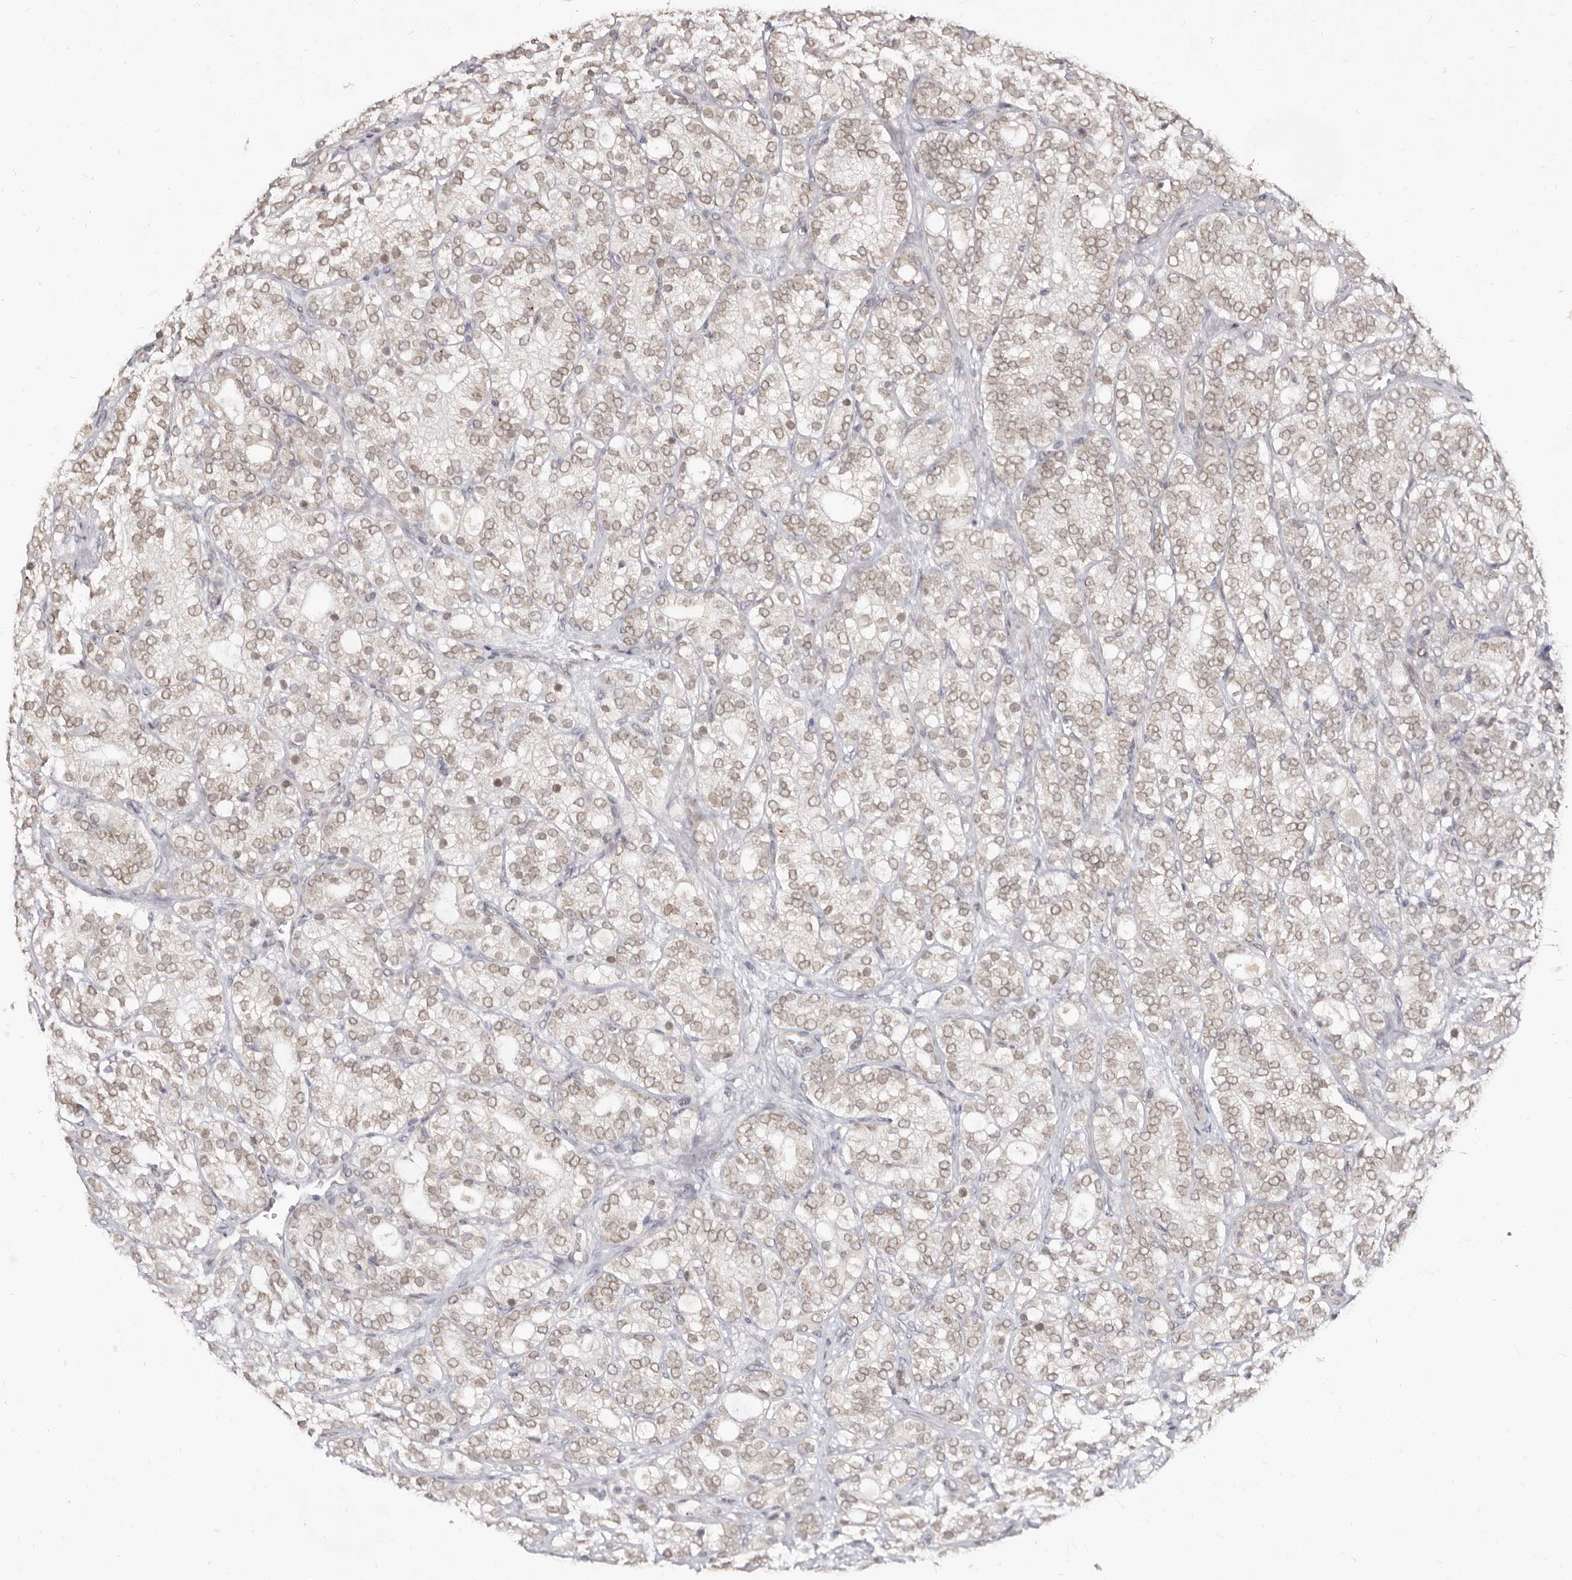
{"staining": {"intensity": "weak", "quantity": ">75%", "location": "nuclear"}, "tissue": "prostate cancer", "cell_type": "Tumor cells", "image_type": "cancer", "snomed": [{"axis": "morphology", "description": "Adenocarcinoma, High grade"}, {"axis": "topography", "description": "Prostate"}], "caption": "High-grade adenocarcinoma (prostate) tissue reveals weak nuclear positivity in about >75% of tumor cells Using DAB (brown) and hematoxylin (blue) stains, captured at high magnification using brightfield microscopy.", "gene": "LCORL", "patient": {"sex": "male", "age": 57}}